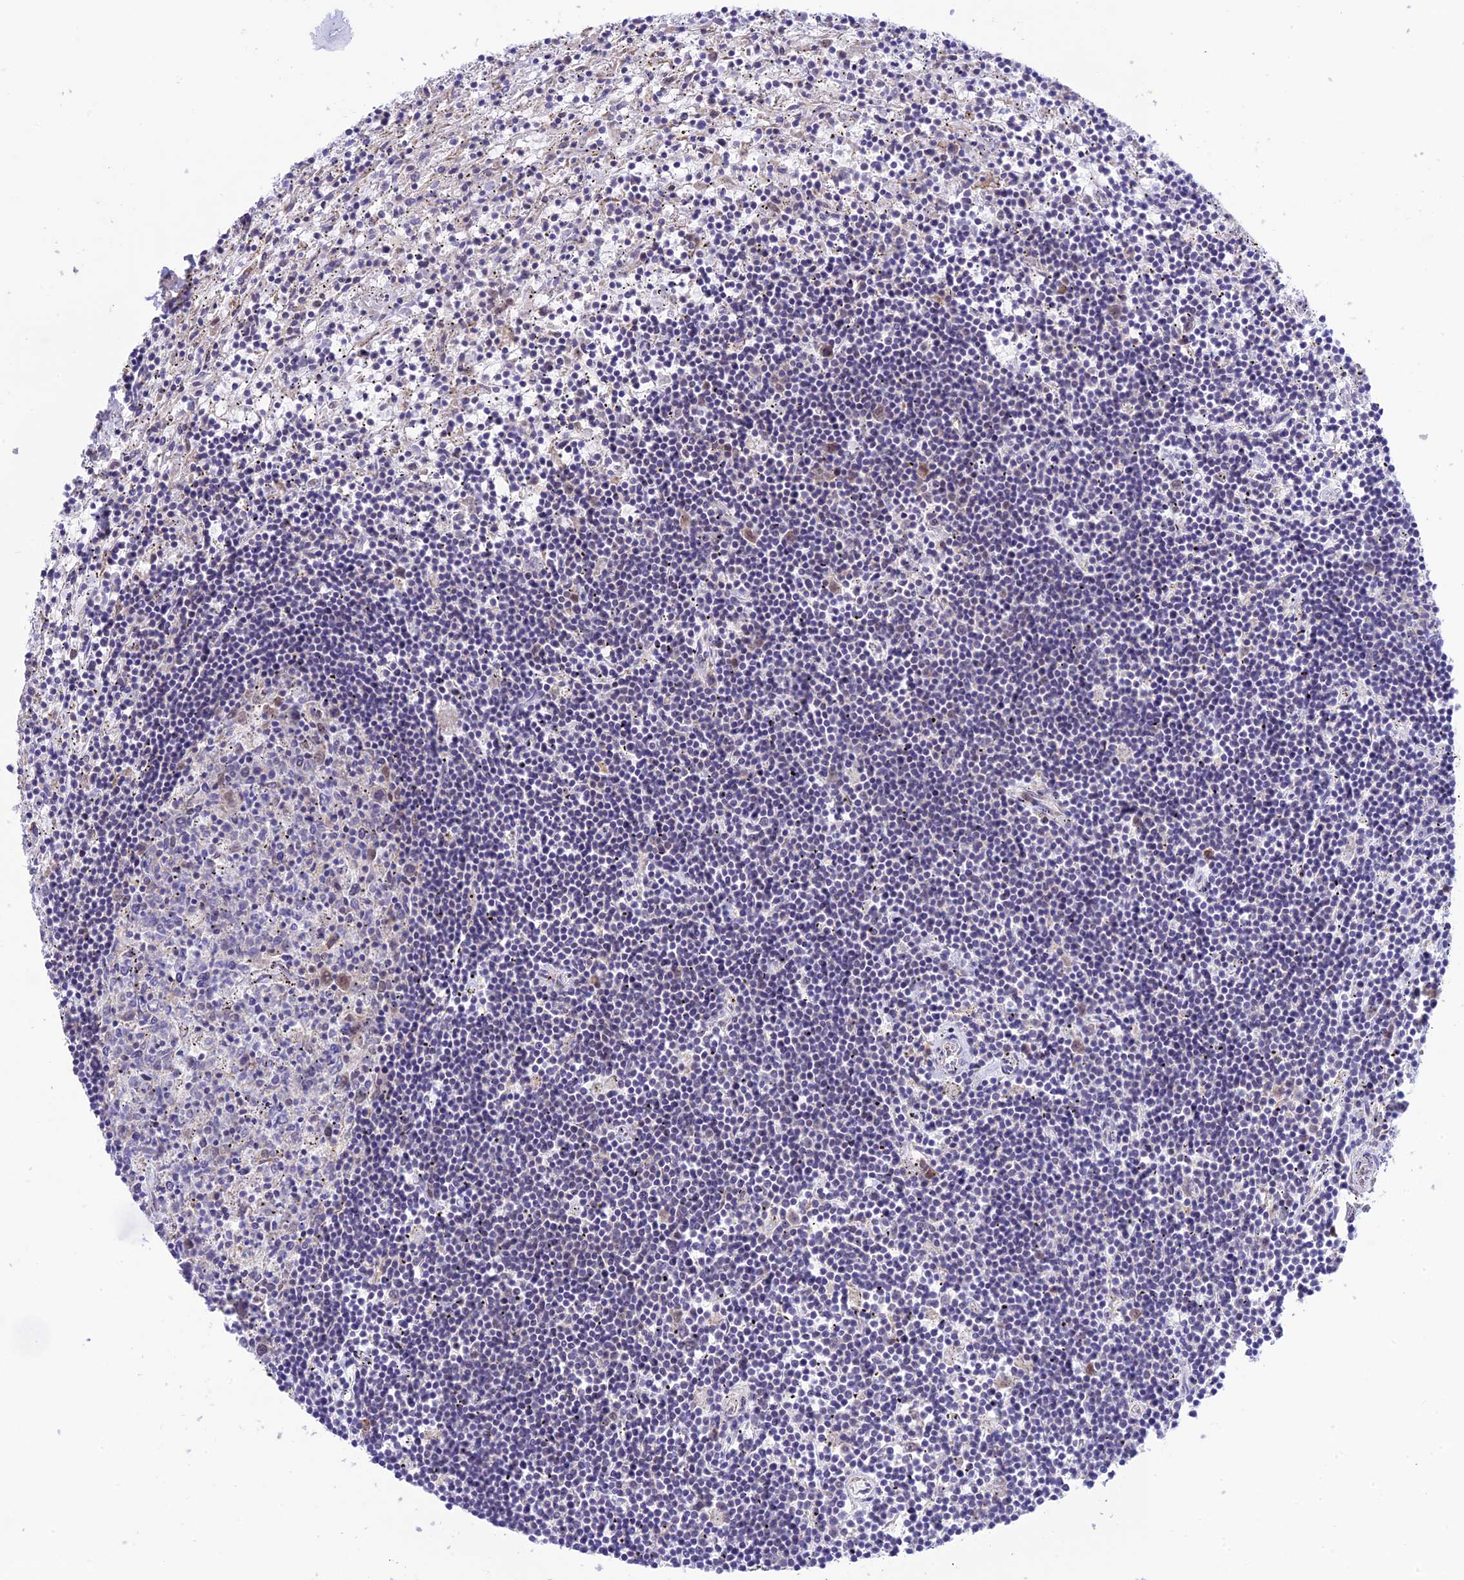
{"staining": {"intensity": "negative", "quantity": "none", "location": "none"}, "tissue": "lymphoma", "cell_type": "Tumor cells", "image_type": "cancer", "snomed": [{"axis": "morphology", "description": "Malignant lymphoma, non-Hodgkin's type, Low grade"}, {"axis": "topography", "description": "Spleen"}], "caption": "There is no significant expression in tumor cells of lymphoma. The staining is performed using DAB (3,3'-diaminobenzidine) brown chromogen with nuclei counter-stained in using hematoxylin.", "gene": "RNF126", "patient": {"sex": "male", "age": 76}}